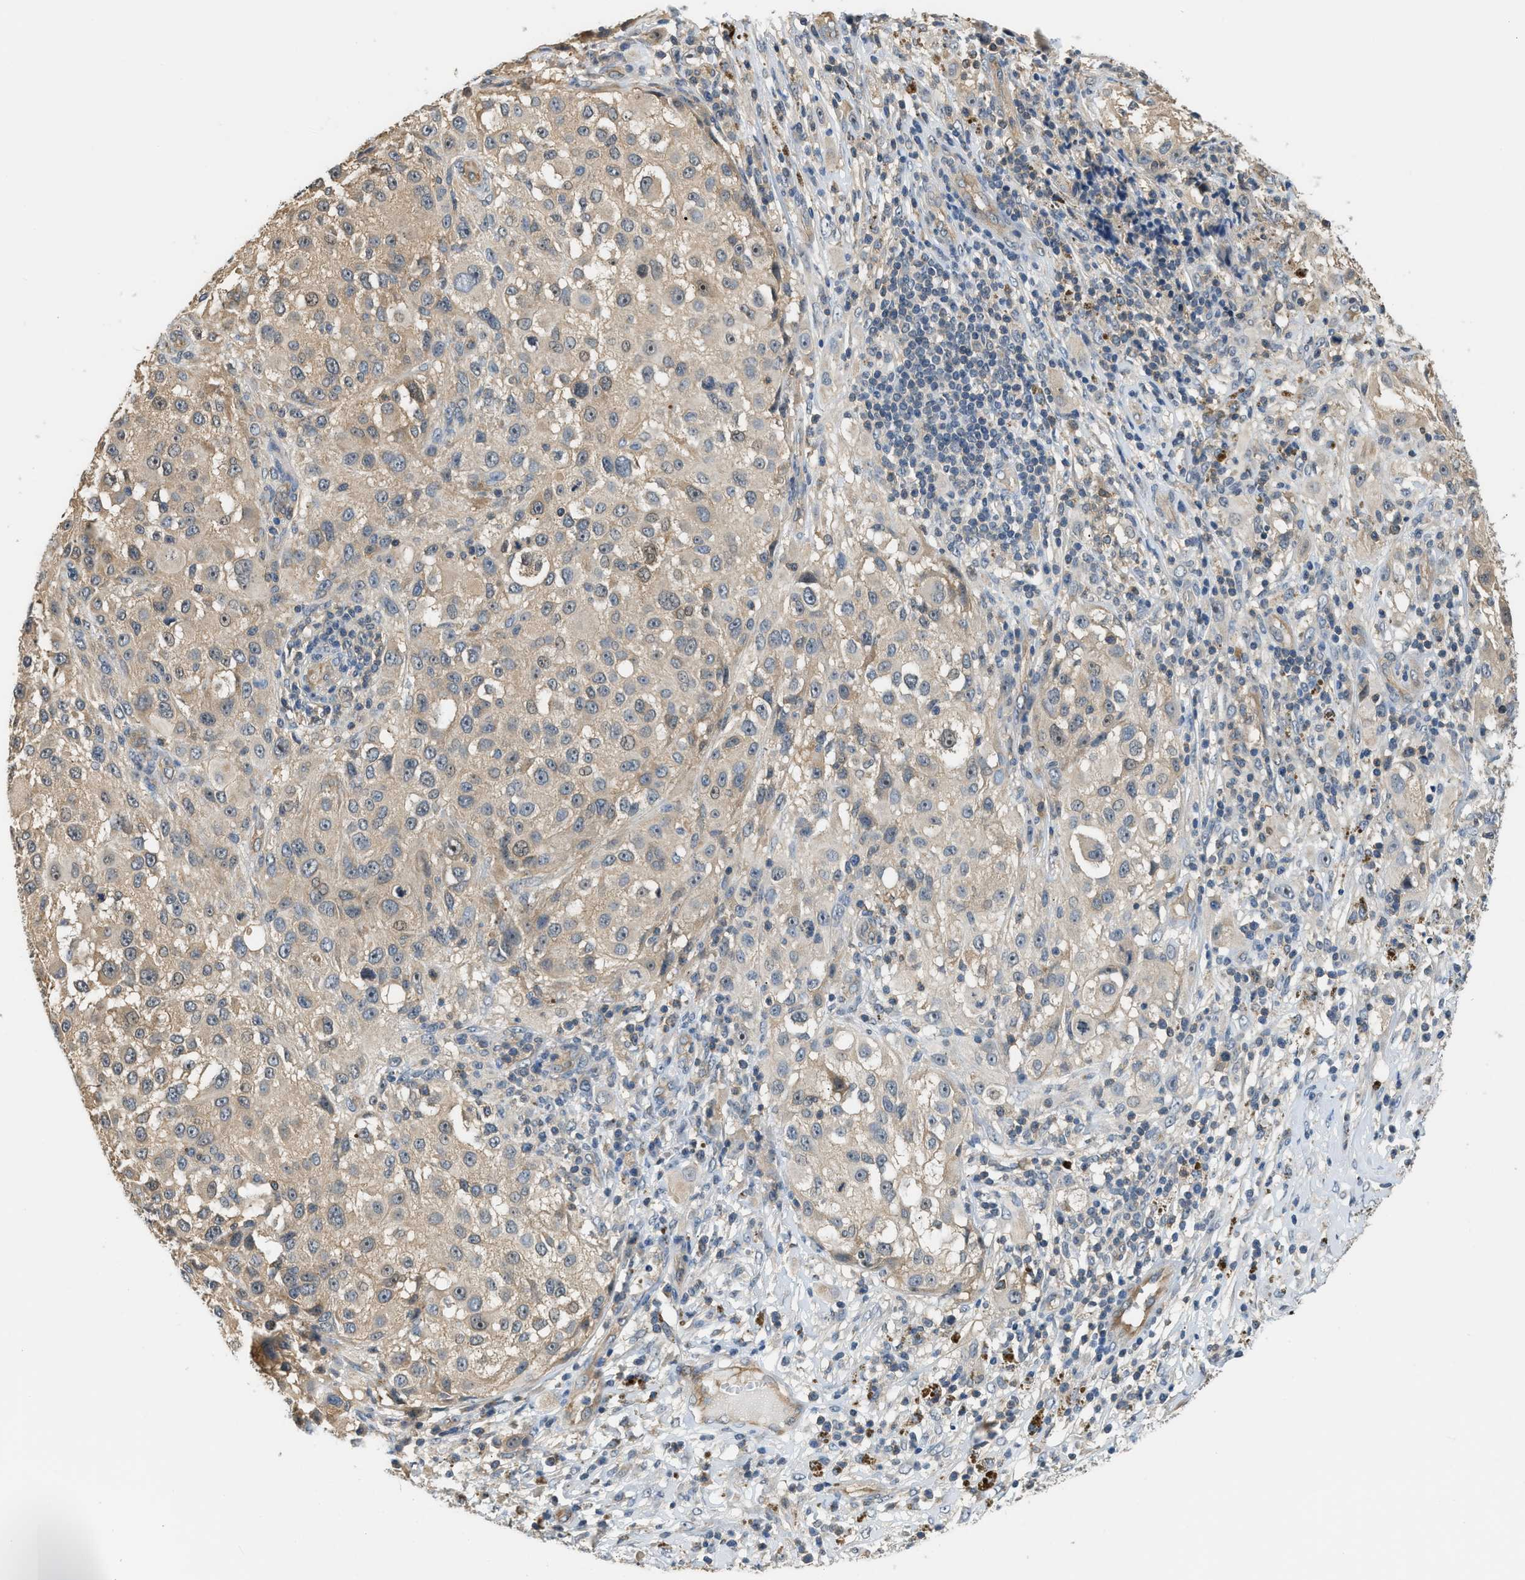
{"staining": {"intensity": "weak", "quantity": "25%-75%", "location": "cytoplasmic/membranous"}, "tissue": "melanoma", "cell_type": "Tumor cells", "image_type": "cancer", "snomed": [{"axis": "morphology", "description": "Necrosis, NOS"}, {"axis": "morphology", "description": "Malignant melanoma, NOS"}, {"axis": "topography", "description": "Skin"}], "caption": "Immunohistochemistry photomicrograph of malignant melanoma stained for a protein (brown), which demonstrates low levels of weak cytoplasmic/membranous positivity in about 25%-75% of tumor cells.", "gene": "CBLB", "patient": {"sex": "female", "age": 87}}